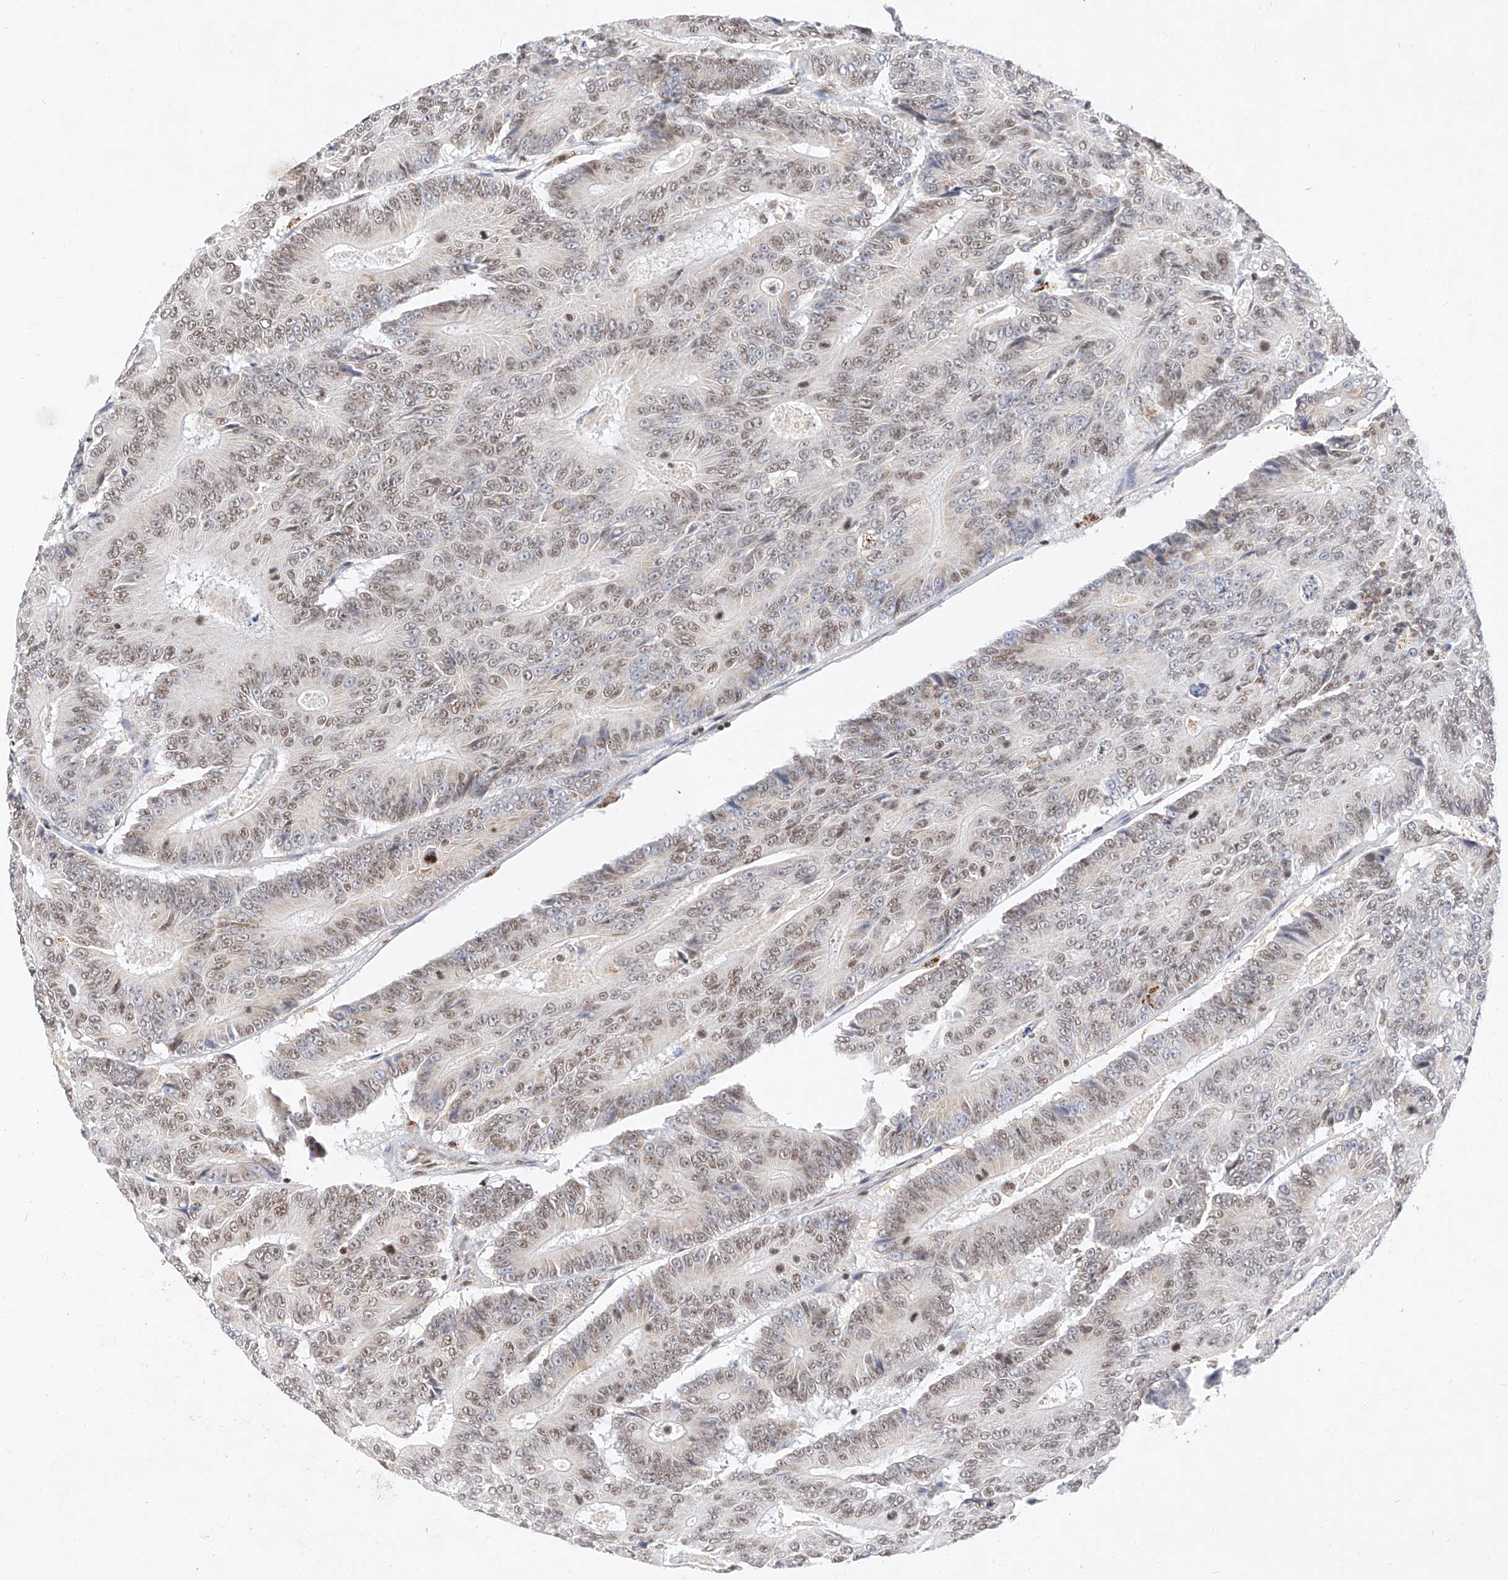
{"staining": {"intensity": "weak", "quantity": ">75%", "location": "nuclear"}, "tissue": "colorectal cancer", "cell_type": "Tumor cells", "image_type": "cancer", "snomed": [{"axis": "morphology", "description": "Adenocarcinoma, NOS"}, {"axis": "topography", "description": "Colon"}], "caption": "Human adenocarcinoma (colorectal) stained with a brown dye reveals weak nuclear positive expression in about >75% of tumor cells.", "gene": "NRF1", "patient": {"sex": "male", "age": 83}}